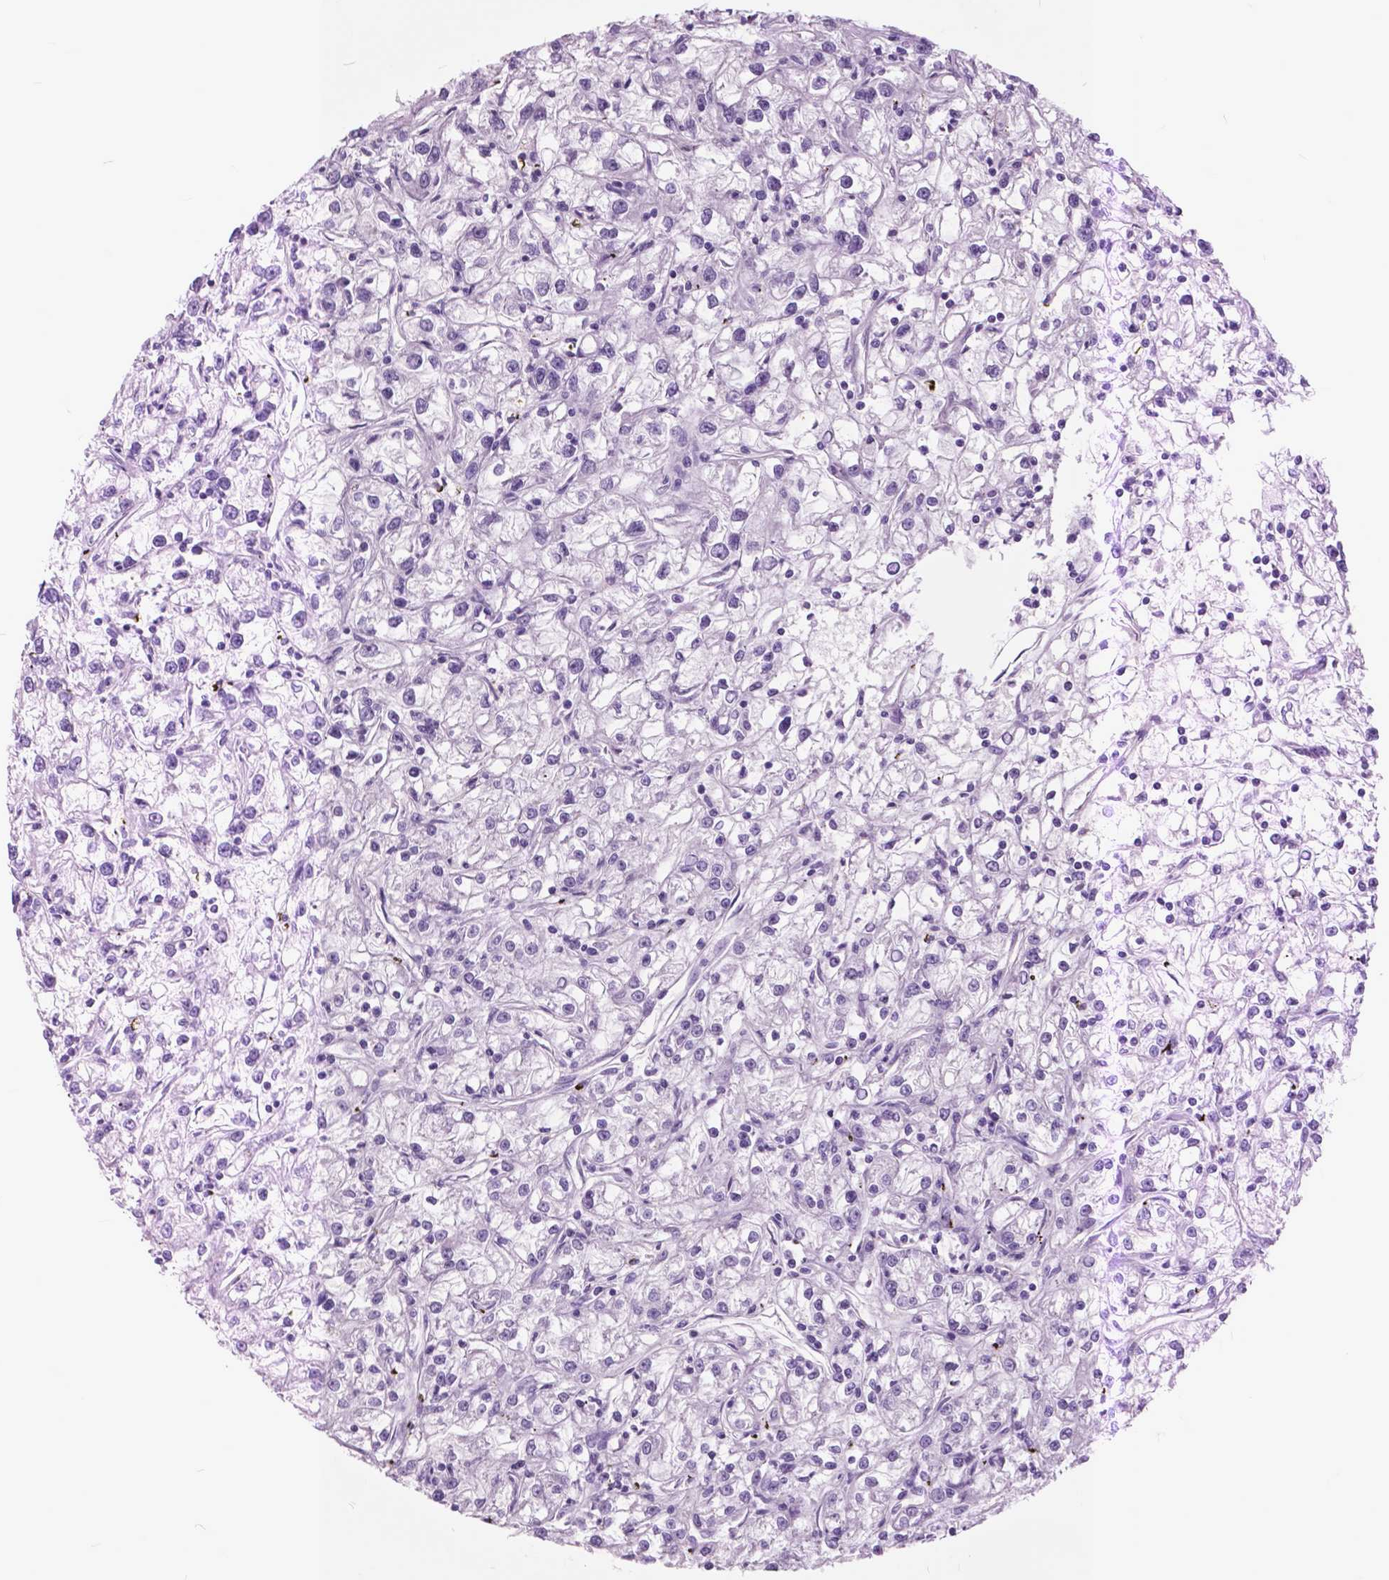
{"staining": {"intensity": "negative", "quantity": "none", "location": "none"}, "tissue": "renal cancer", "cell_type": "Tumor cells", "image_type": "cancer", "snomed": [{"axis": "morphology", "description": "Adenocarcinoma, NOS"}, {"axis": "topography", "description": "Kidney"}], "caption": "Micrograph shows no protein staining in tumor cells of renal cancer (adenocarcinoma) tissue.", "gene": "GDF9", "patient": {"sex": "female", "age": 59}}